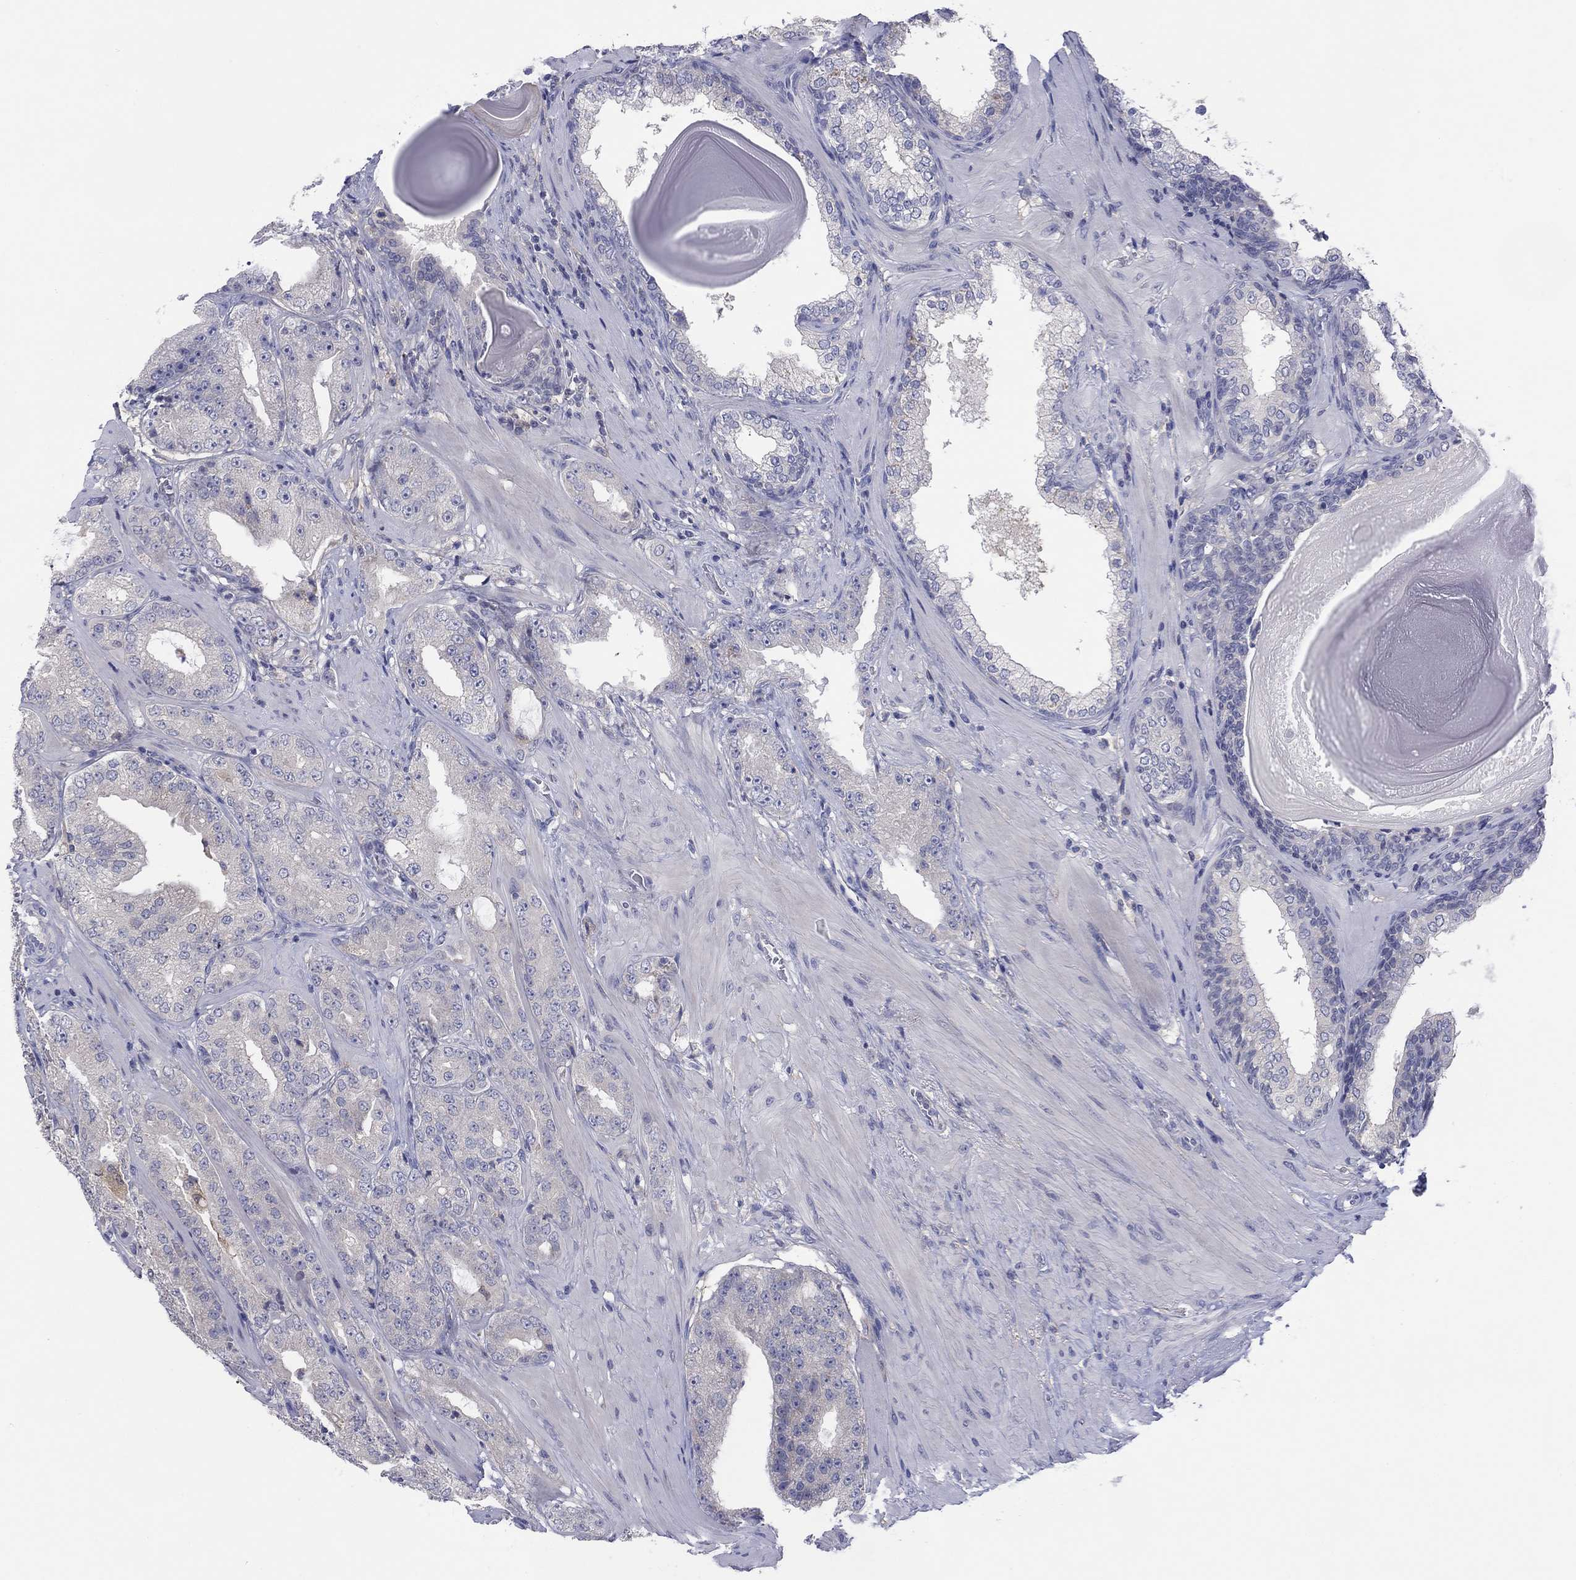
{"staining": {"intensity": "negative", "quantity": "none", "location": "none"}, "tissue": "prostate cancer", "cell_type": "Tumor cells", "image_type": "cancer", "snomed": [{"axis": "morphology", "description": "Adenocarcinoma, Low grade"}, {"axis": "topography", "description": "Prostate"}], "caption": "This is an immunohistochemistry (IHC) histopathology image of human prostate cancer. There is no positivity in tumor cells.", "gene": "CYP2B6", "patient": {"sex": "male", "age": 62}}